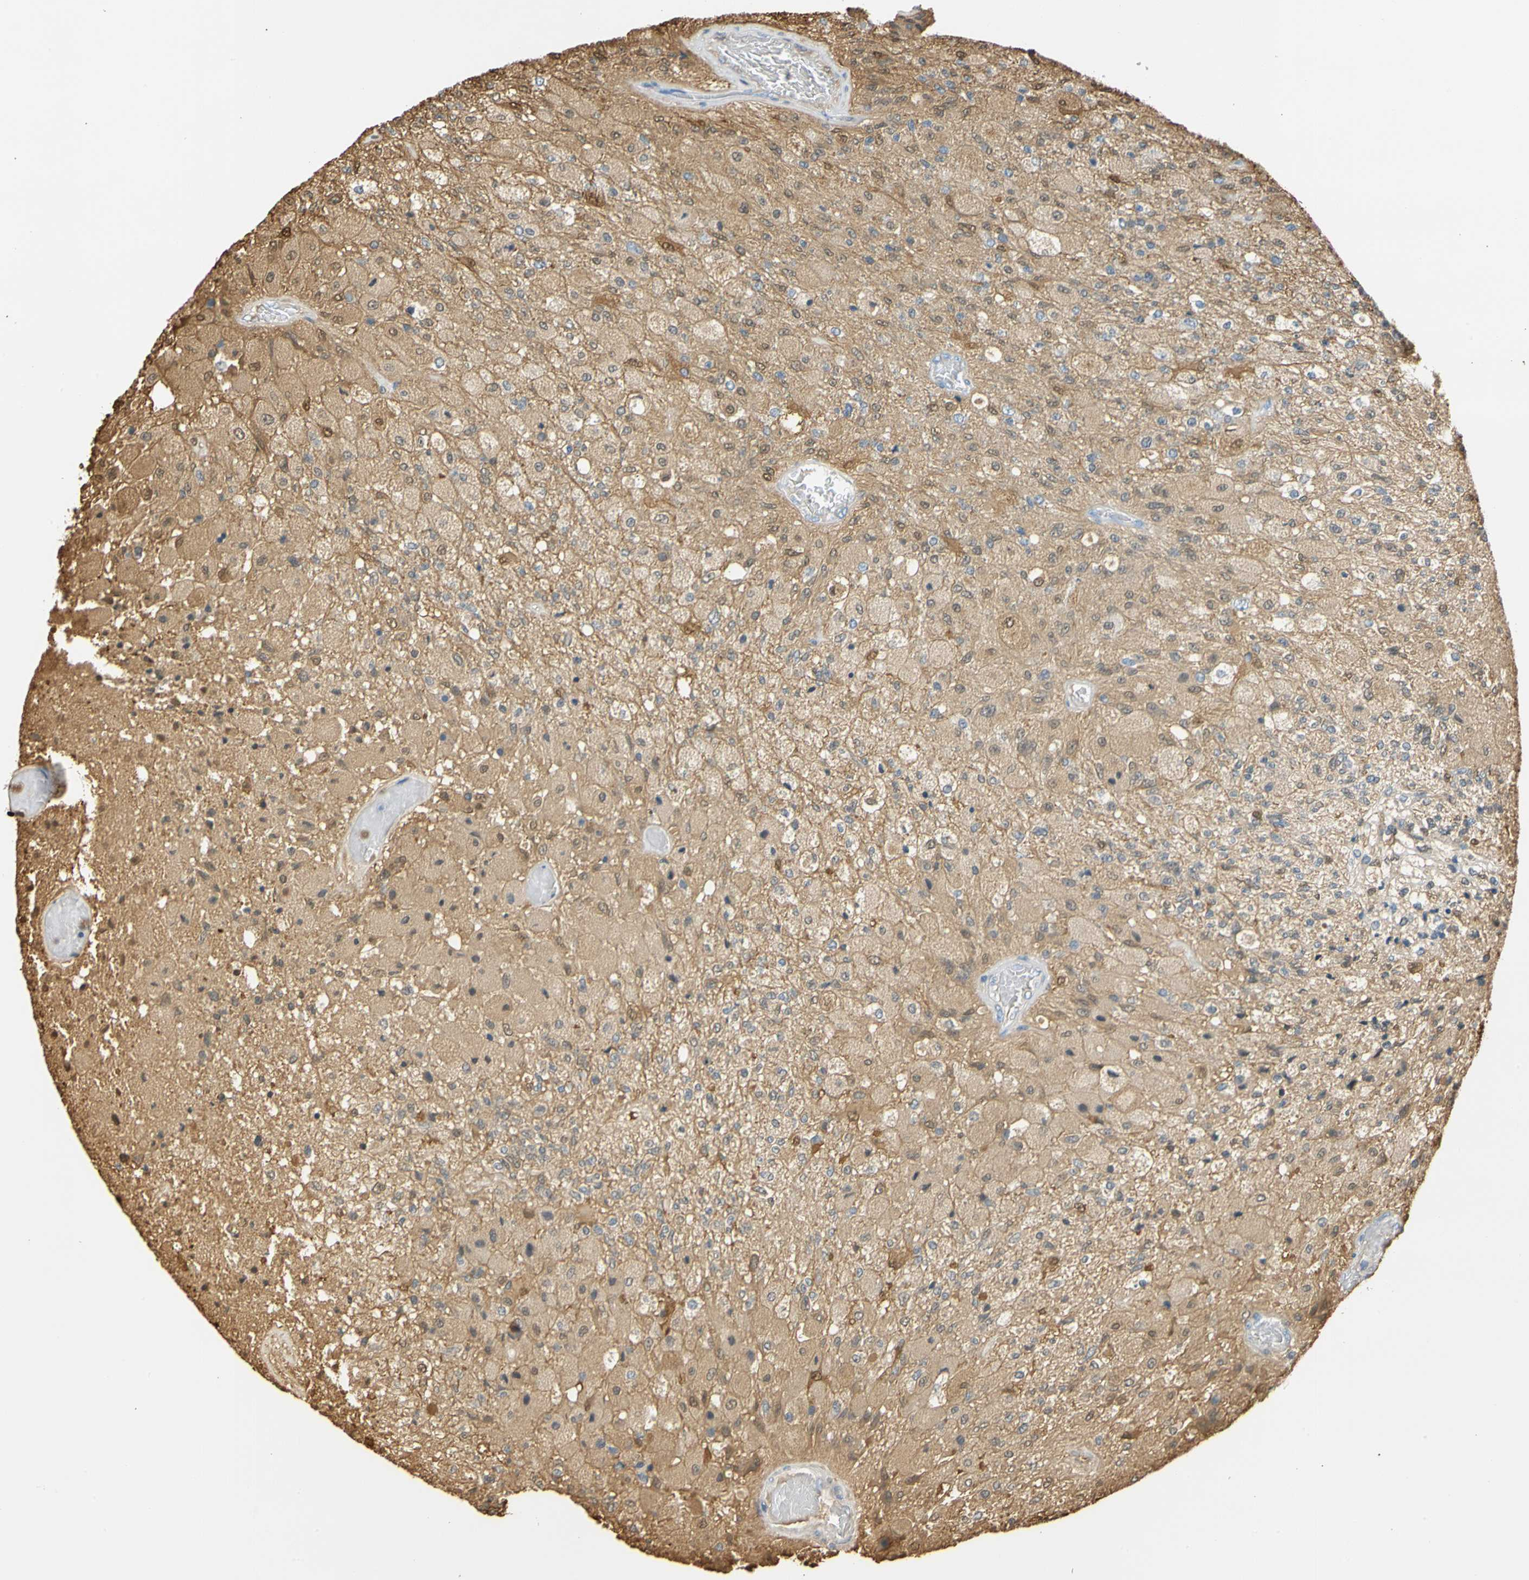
{"staining": {"intensity": "weak", "quantity": ">75%", "location": "cytoplasmic/membranous,nuclear"}, "tissue": "glioma", "cell_type": "Tumor cells", "image_type": "cancer", "snomed": [{"axis": "morphology", "description": "Normal tissue, NOS"}, {"axis": "morphology", "description": "Glioma, malignant, High grade"}, {"axis": "topography", "description": "Cerebral cortex"}], "caption": "Brown immunohistochemical staining in human malignant high-grade glioma shows weak cytoplasmic/membranous and nuclear staining in about >75% of tumor cells.", "gene": "S100A6", "patient": {"sex": "male", "age": 77}}